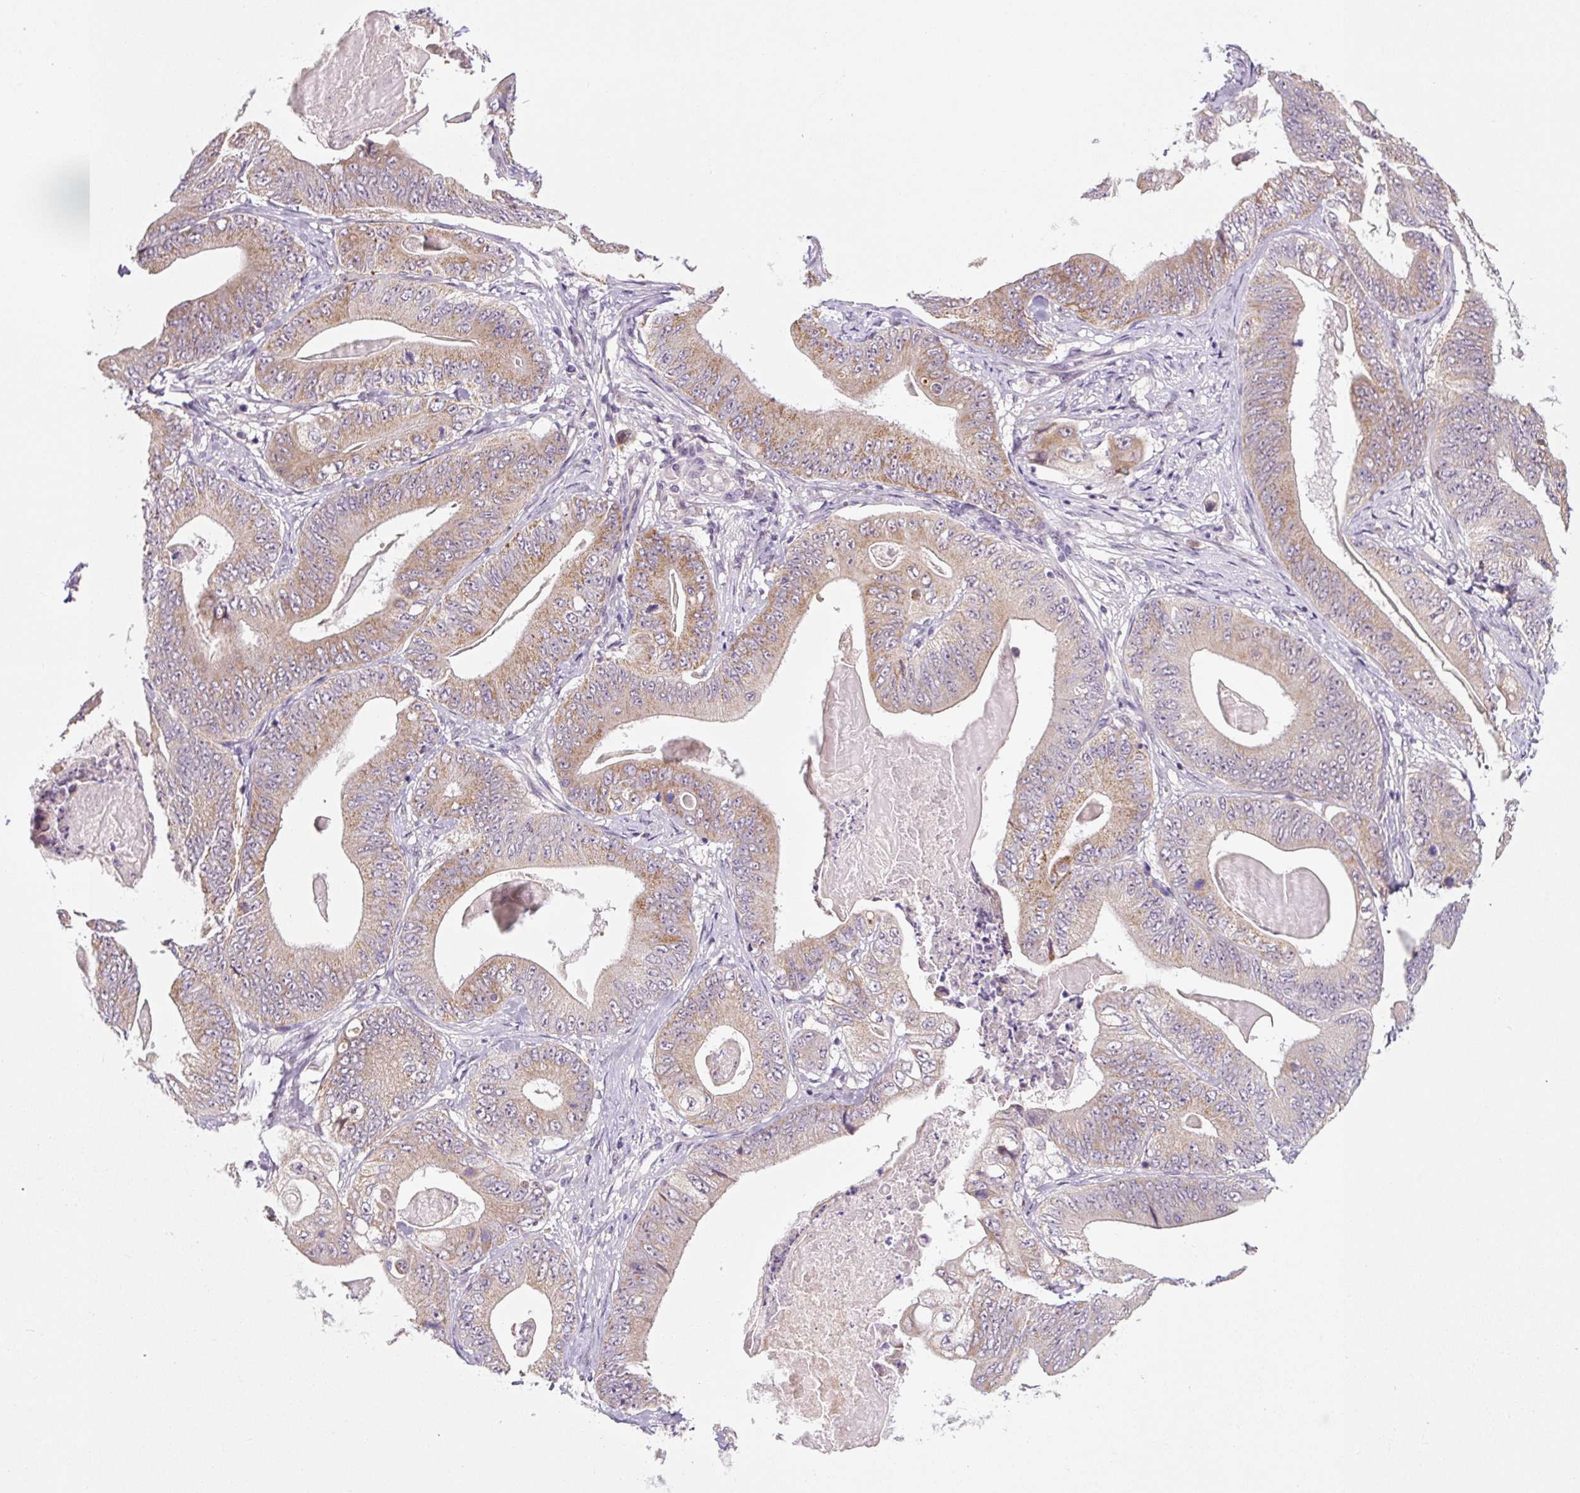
{"staining": {"intensity": "weak", "quantity": ">75%", "location": "cytoplasmic/membranous"}, "tissue": "stomach cancer", "cell_type": "Tumor cells", "image_type": "cancer", "snomed": [{"axis": "morphology", "description": "Adenocarcinoma, NOS"}, {"axis": "topography", "description": "Stomach"}], "caption": "Immunohistochemical staining of stomach adenocarcinoma shows low levels of weak cytoplasmic/membranous staining in approximately >75% of tumor cells.", "gene": "PRKAA2", "patient": {"sex": "female", "age": 73}}